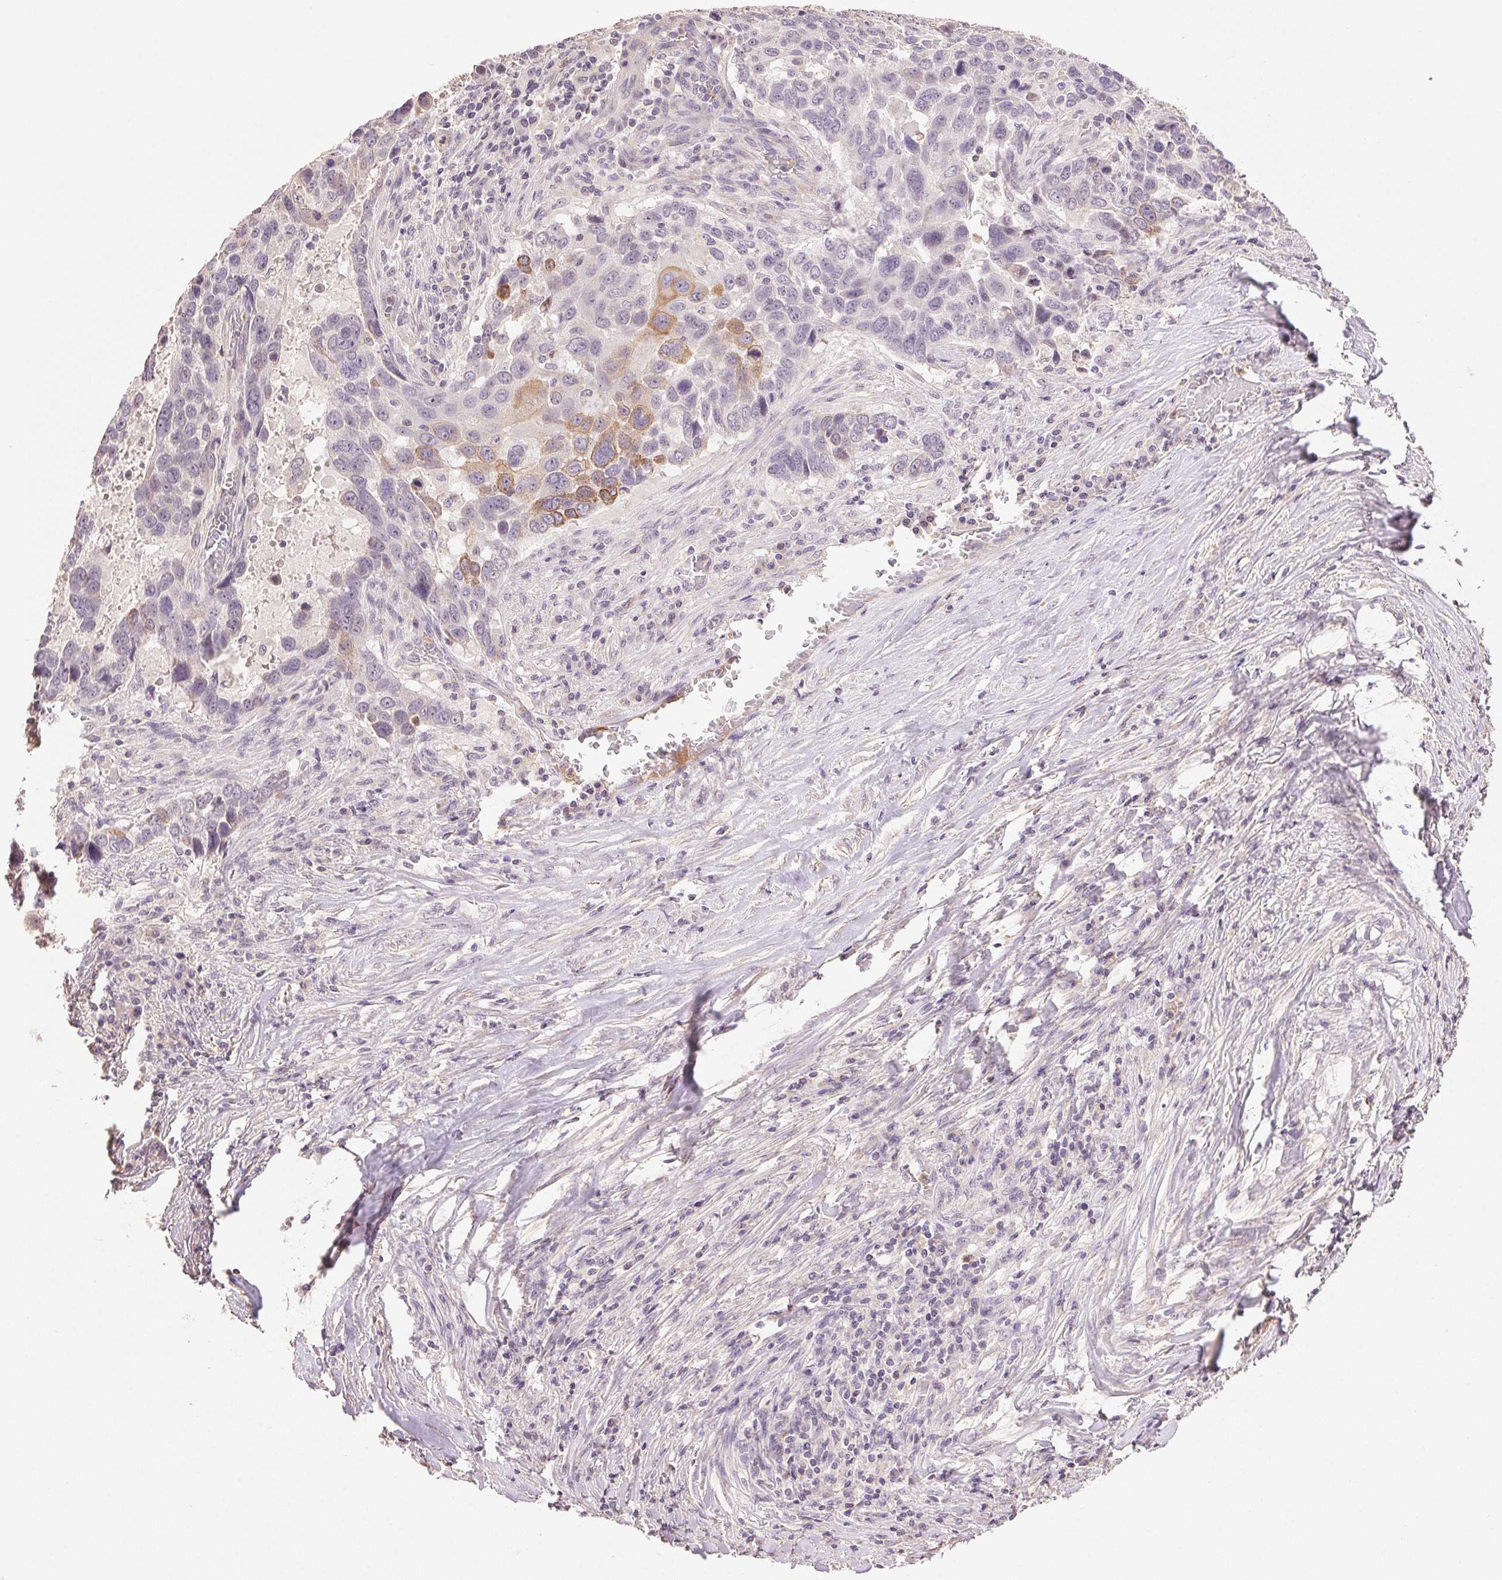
{"staining": {"intensity": "weak", "quantity": "<25%", "location": "cytoplasmic/membranous"}, "tissue": "lung cancer", "cell_type": "Tumor cells", "image_type": "cancer", "snomed": [{"axis": "morphology", "description": "Squamous cell carcinoma, NOS"}, {"axis": "topography", "description": "Lung"}], "caption": "Photomicrograph shows no protein expression in tumor cells of lung cancer tissue.", "gene": "TMEM253", "patient": {"sex": "male", "age": 68}}